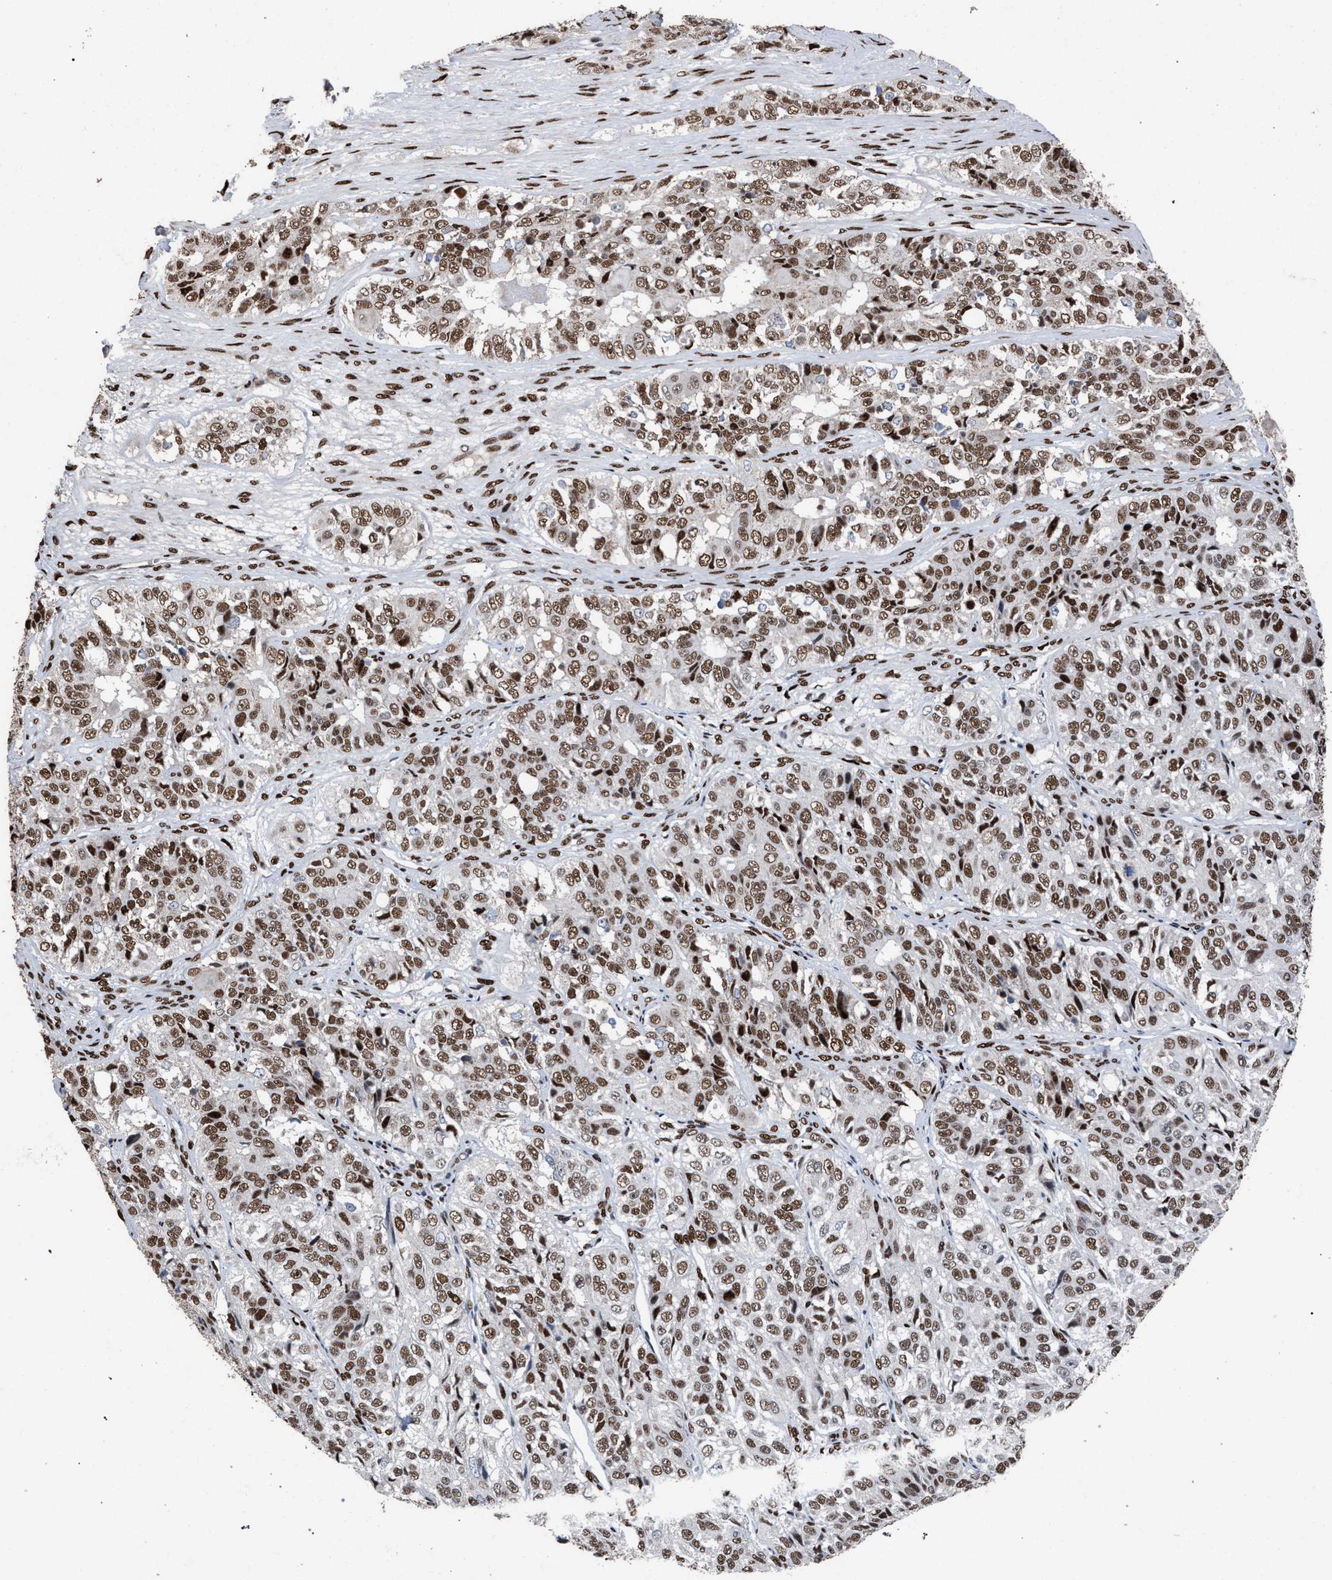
{"staining": {"intensity": "moderate", "quantity": ">75%", "location": "nuclear"}, "tissue": "ovarian cancer", "cell_type": "Tumor cells", "image_type": "cancer", "snomed": [{"axis": "morphology", "description": "Carcinoma, endometroid"}, {"axis": "topography", "description": "Ovary"}], "caption": "Immunohistochemistry (IHC) (DAB (3,3'-diaminobenzidine)) staining of endometroid carcinoma (ovarian) displays moderate nuclear protein staining in about >75% of tumor cells.", "gene": "TP53BP1", "patient": {"sex": "female", "age": 51}}